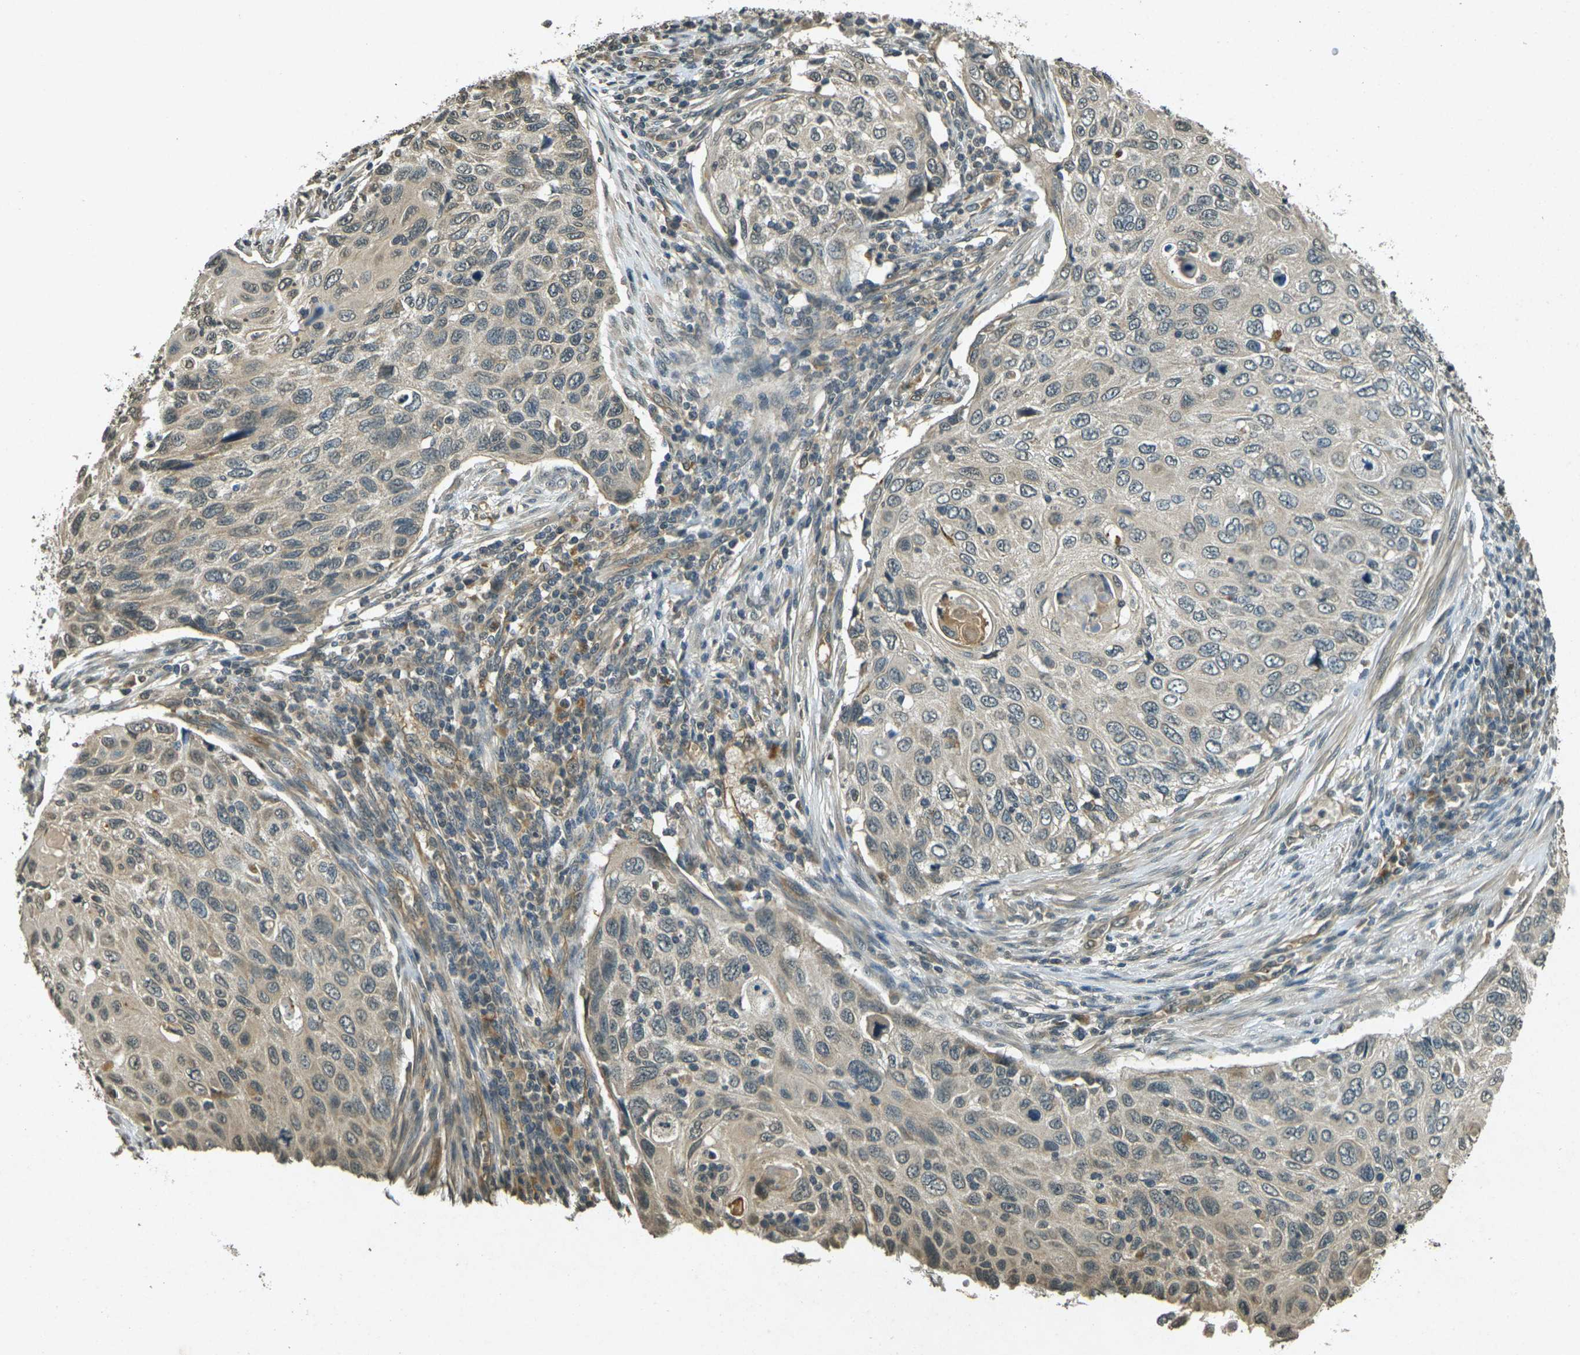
{"staining": {"intensity": "weak", "quantity": ">75%", "location": "cytoplasmic/membranous"}, "tissue": "cervical cancer", "cell_type": "Tumor cells", "image_type": "cancer", "snomed": [{"axis": "morphology", "description": "Squamous cell carcinoma, NOS"}, {"axis": "topography", "description": "Cervix"}], "caption": "Immunohistochemistry histopathology image of human squamous cell carcinoma (cervical) stained for a protein (brown), which reveals low levels of weak cytoplasmic/membranous staining in about >75% of tumor cells.", "gene": "PDE2A", "patient": {"sex": "female", "age": 70}}